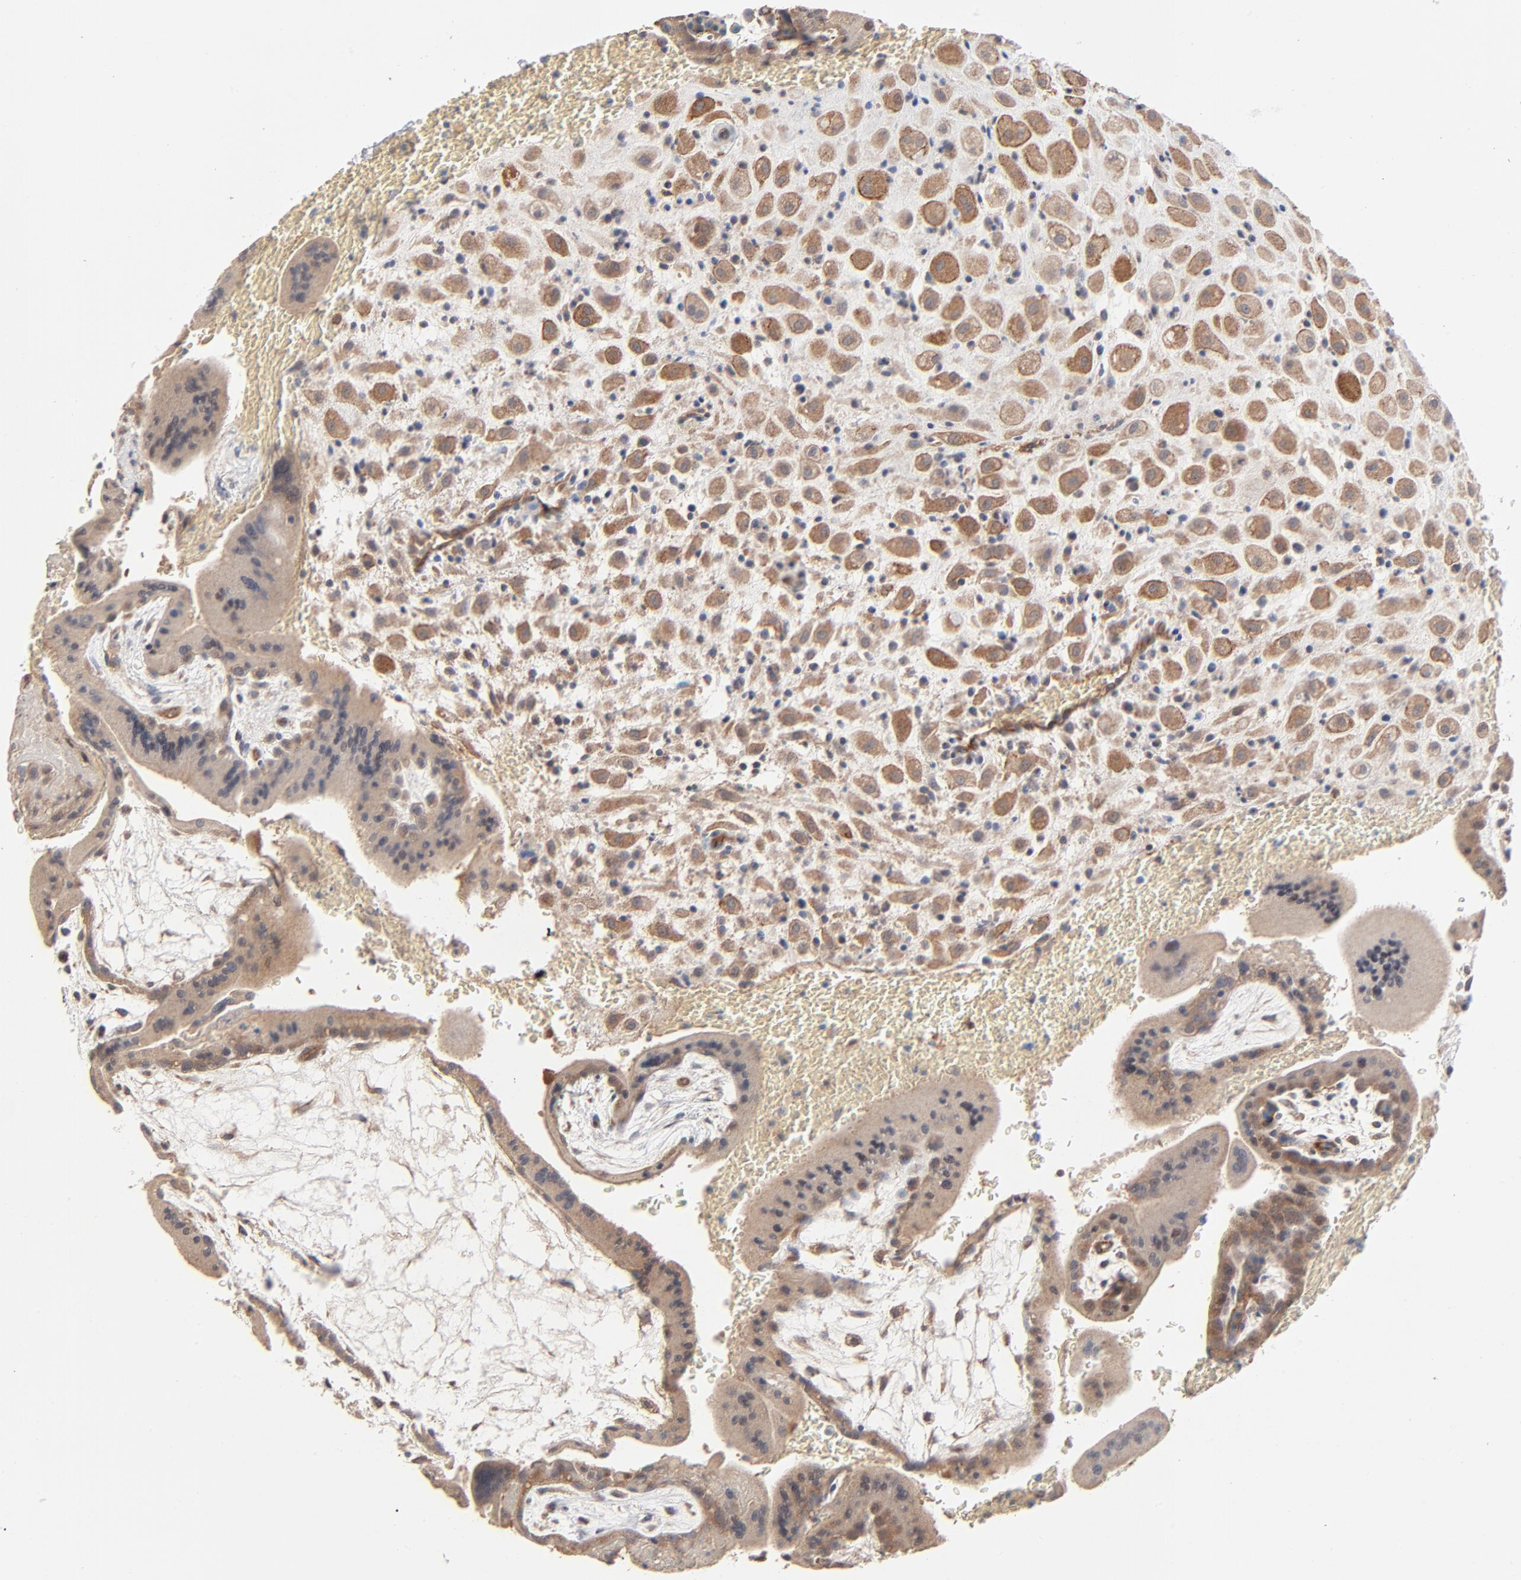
{"staining": {"intensity": "moderate", "quantity": ">75%", "location": "cytoplasmic/membranous"}, "tissue": "placenta", "cell_type": "Decidual cells", "image_type": "normal", "snomed": [{"axis": "morphology", "description": "Normal tissue, NOS"}, {"axis": "topography", "description": "Placenta"}], "caption": "Moderate cytoplasmic/membranous positivity for a protein is appreciated in about >75% of decidual cells of normal placenta using immunohistochemistry (IHC).", "gene": "ABLIM3", "patient": {"sex": "female", "age": 35}}